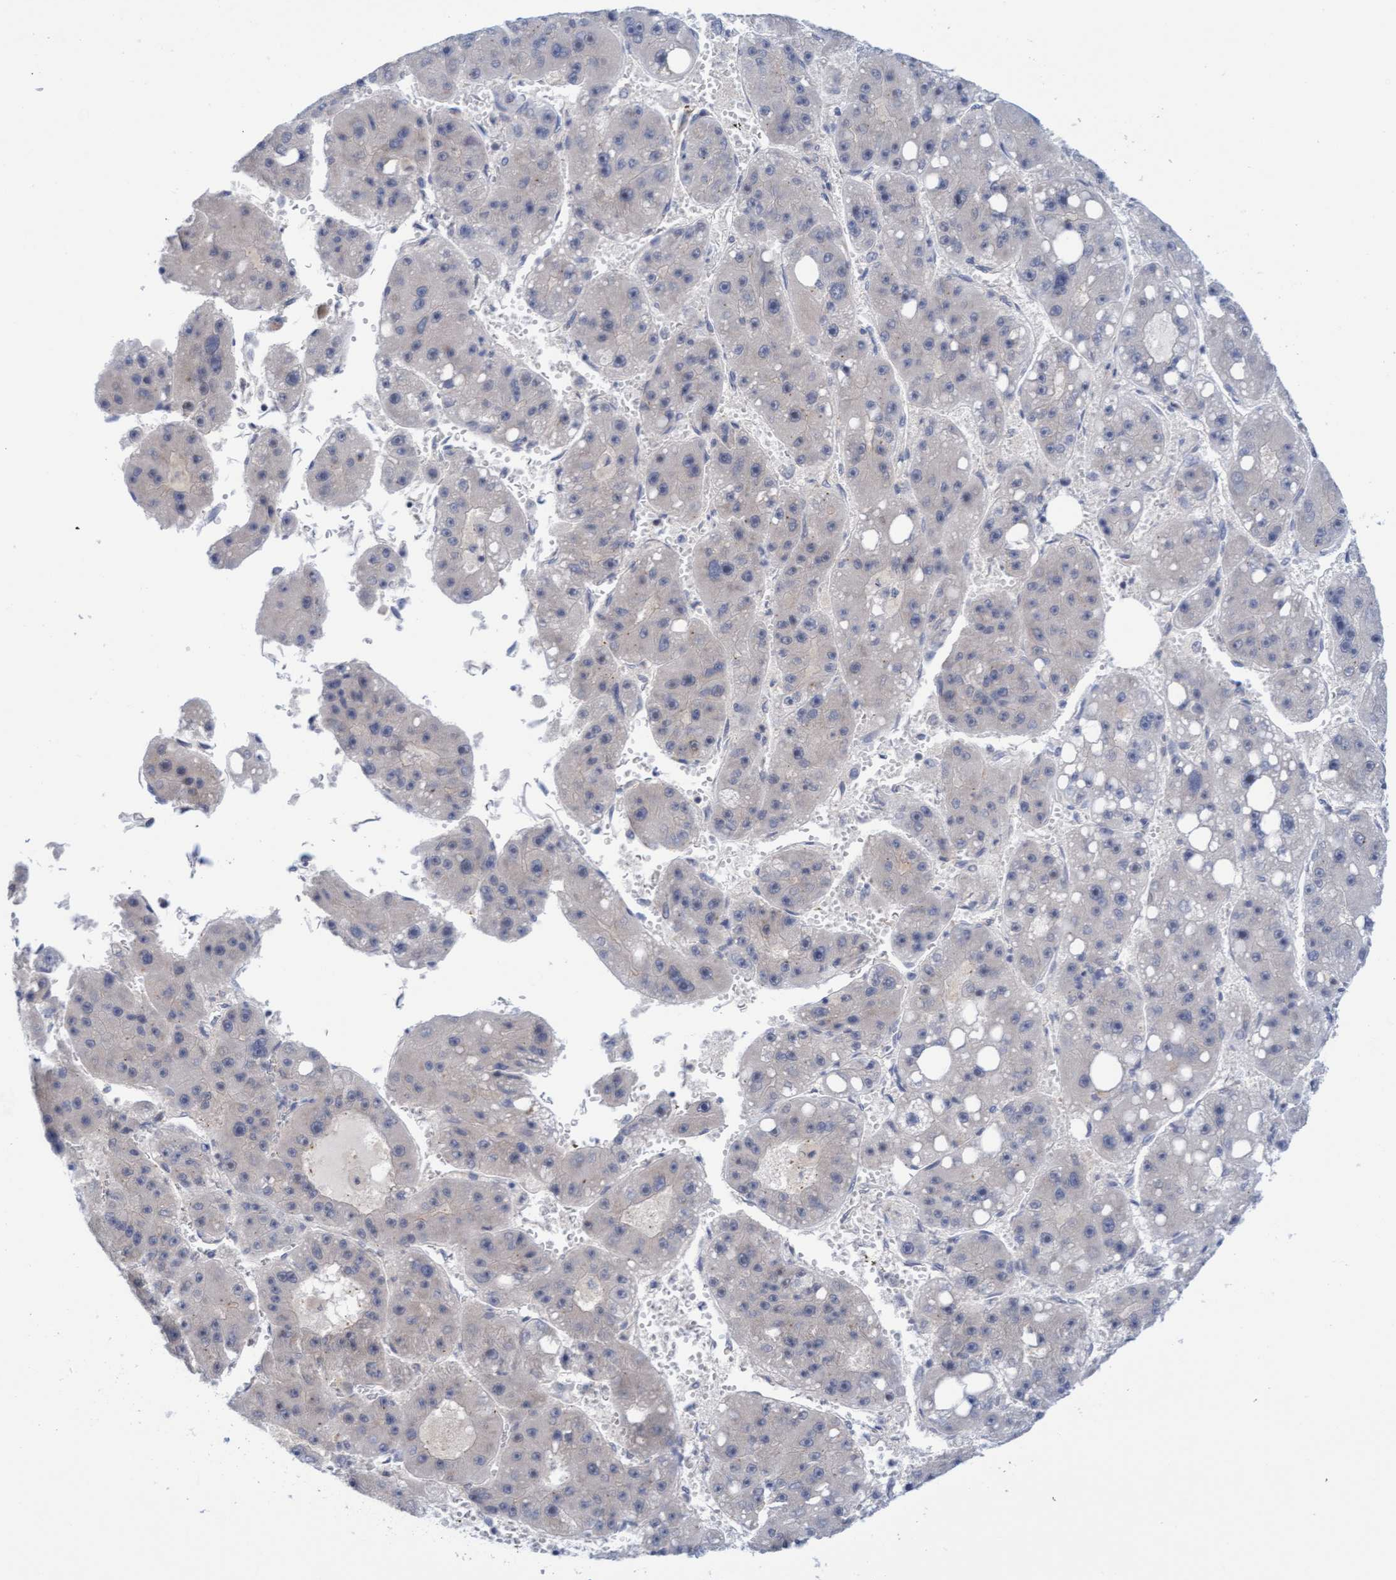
{"staining": {"intensity": "negative", "quantity": "none", "location": "none"}, "tissue": "liver cancer", "cell_type": "Tumor cells", "image_type": "cancer", "snomed": [{"axis": "morphology", "description": "Carcinoma, Hepatocellular, NOS"}, {"axis": "topography", "description": "Liver"}], "caption": "An image of human liver cancer is negative for staining in tumor cells. (Immunohistochemistry (ihc), brightfield microscopy, high magnification).", "gene": "AMZ2", "patient": {"sex": "female", "age": 61}}